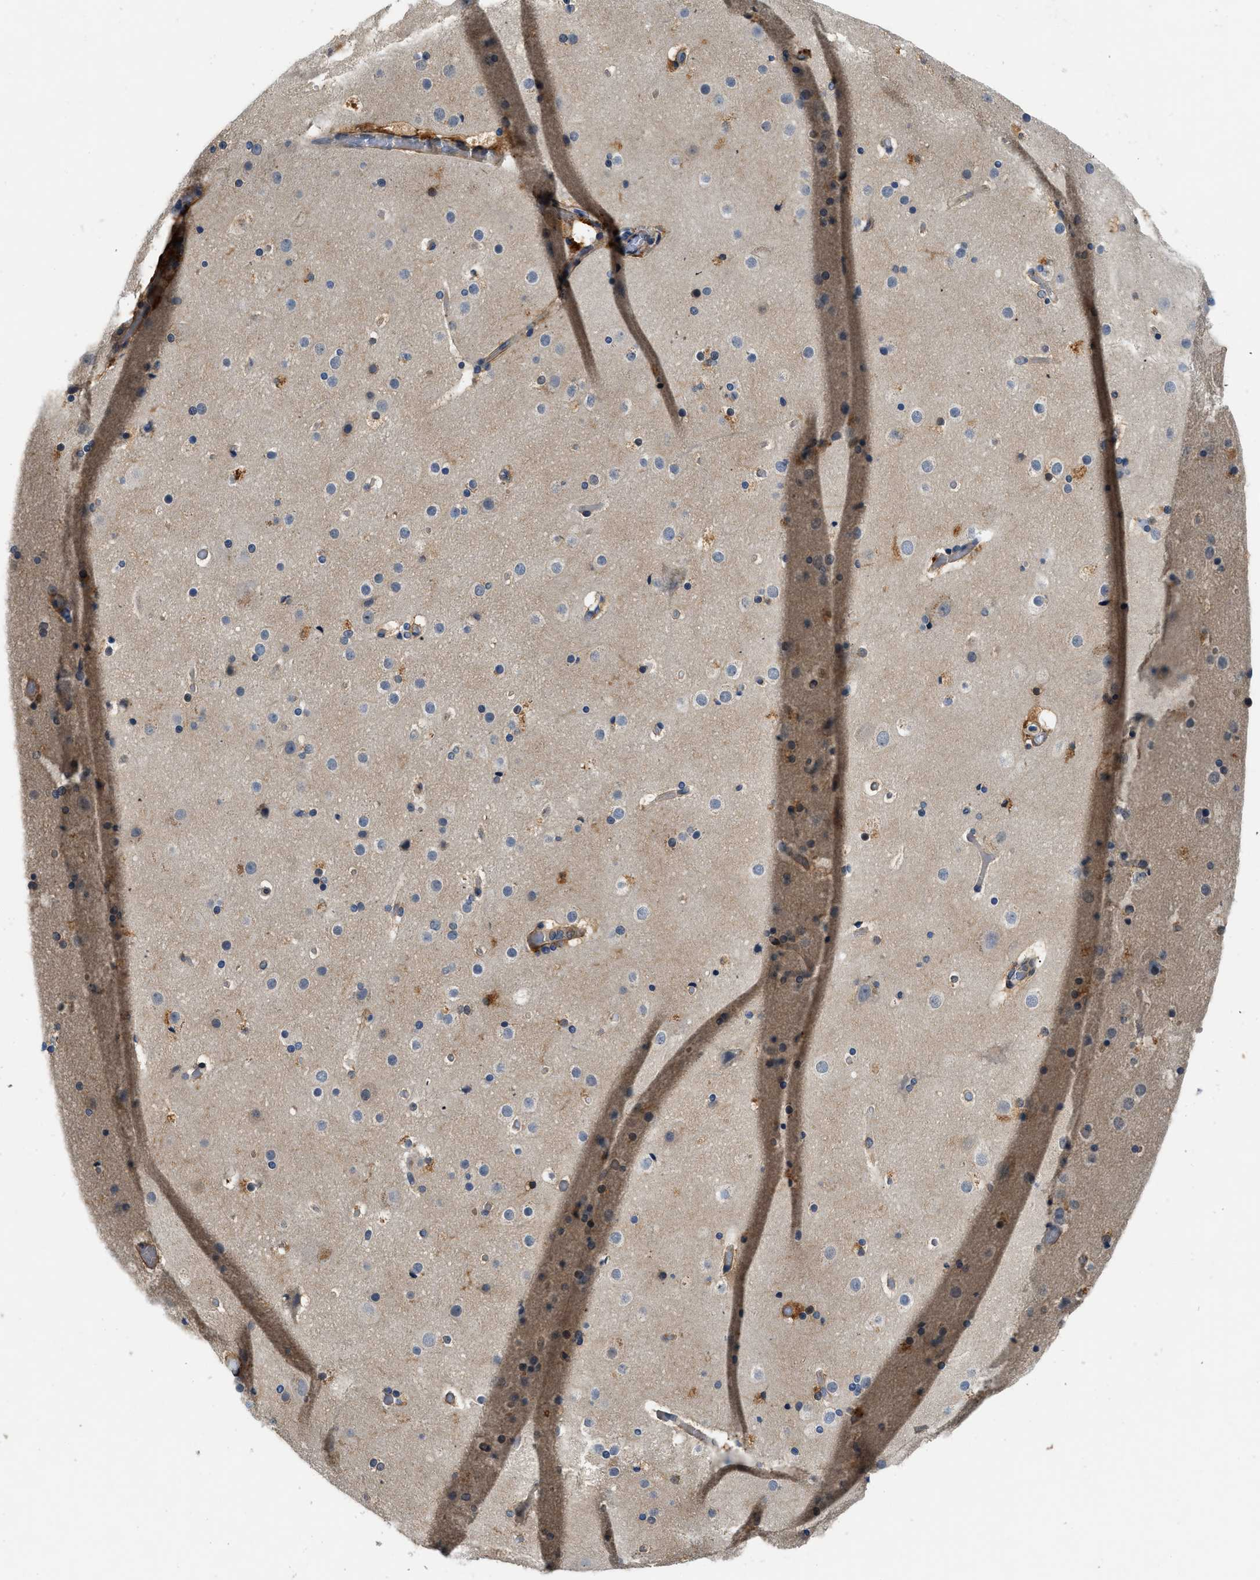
{"staining": {"intensity": "moderate", "quantity": "25%-75%", "location": "cytoplasmic/membranous"}, "tissue": "cerebral cortex", "cell_type": "Endothelial cells", "image_type": "normal", "snomed": [{"axis": "morphology", "description": "Normal tissue, NOS"}, {"axis": "topography", "description": "Cerebral cortex"}], "caption": "Moderate cytoplasmic/membranous protein positivity is identified in approximately 25%-75% of endothelial cells in cerebral cortex.", "gene": "GPR31", "patient": {"sex": "male", "age": 57}}